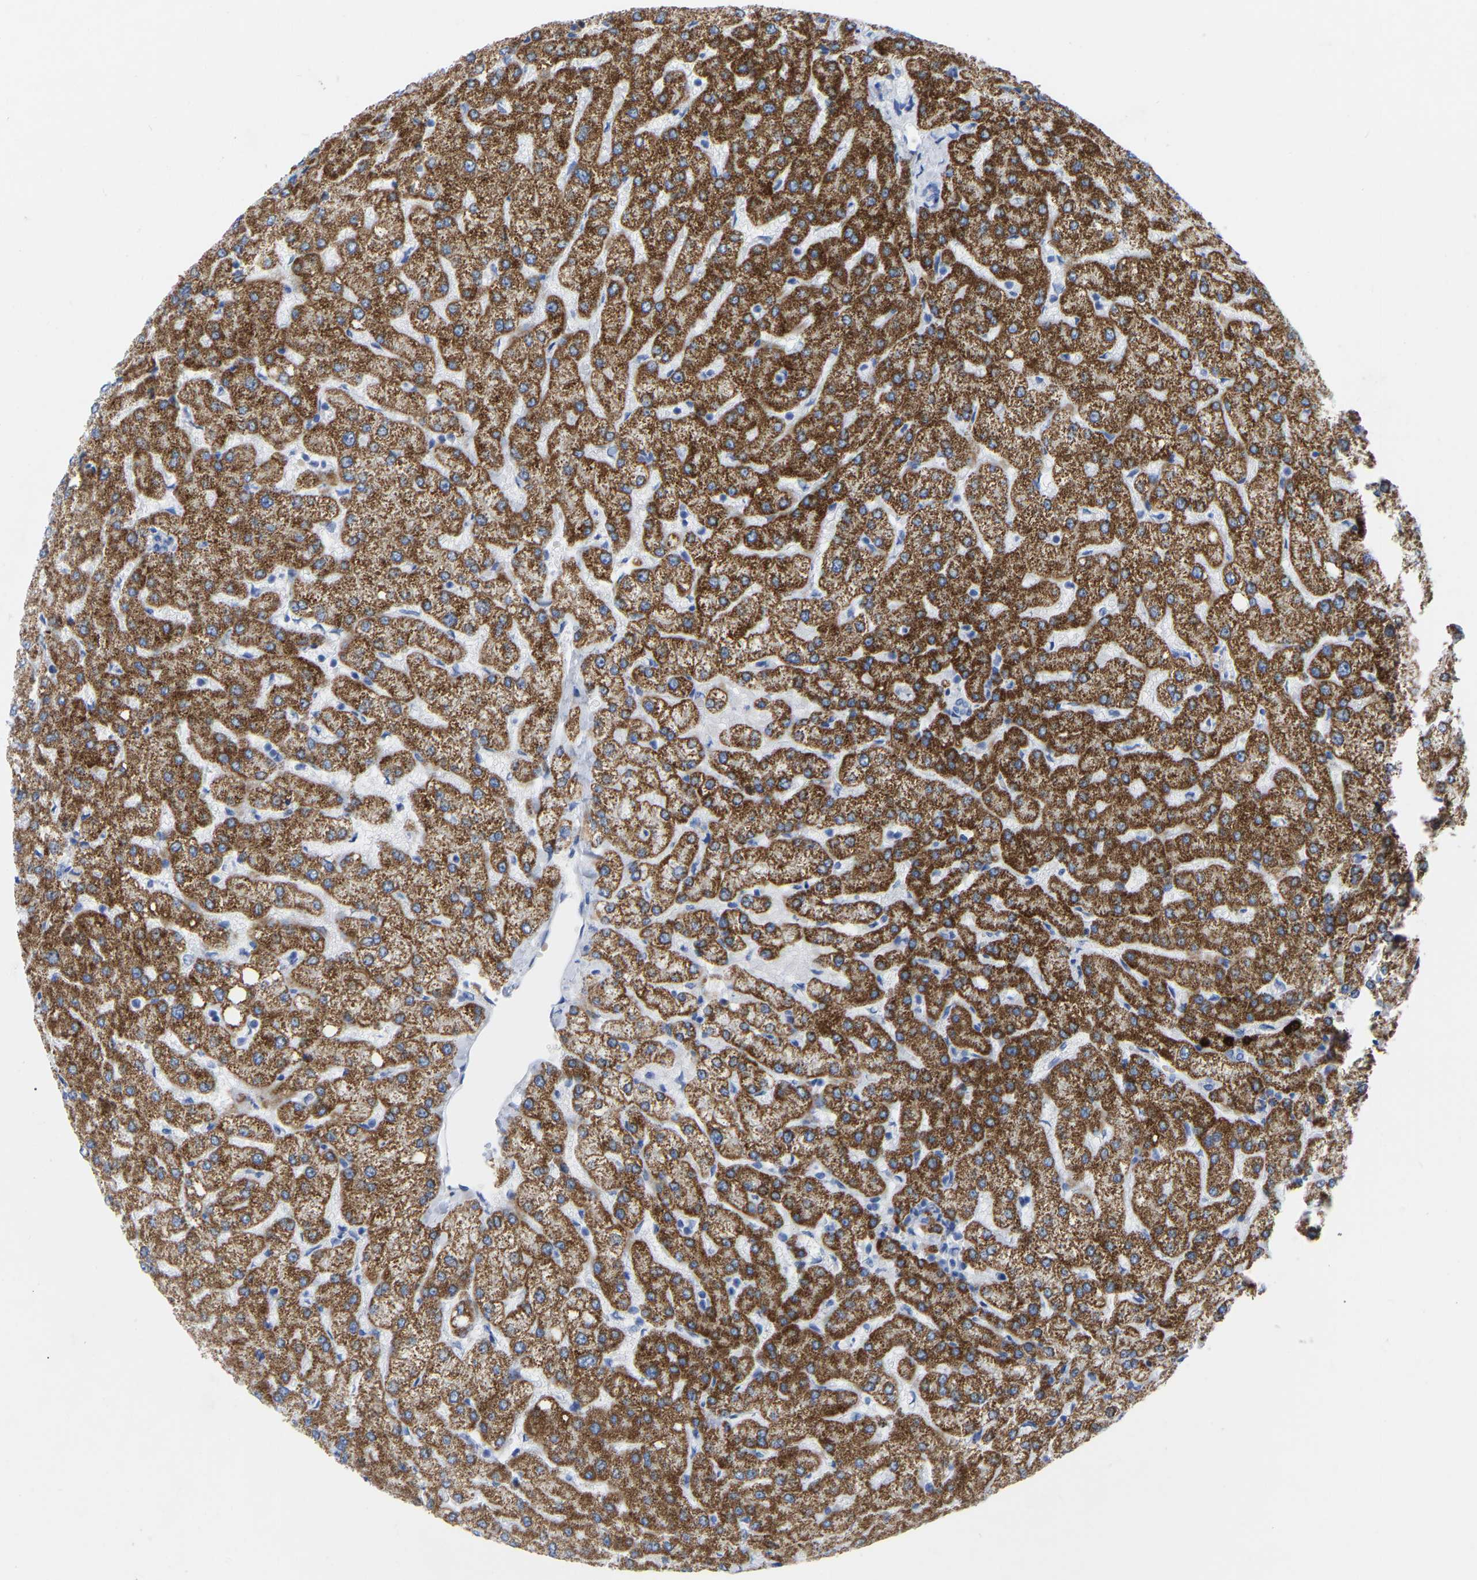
{"staining": {"intensity": "negative", "quantity": "none", "location": "none"}, "tissue": "liver", "cell_type": "Cholangiocytes", "image_type": "normal", "snomed": [{"axis": "morphology", "description": "Normal tissue, NOS"}, {"axis": "topography", "description": "Liver"}], "caption": "The image displays no significant staining in cholangiocytes of liver. (DAB immunohistochemistry, high magnification).", "gene": "ZNF629", "patient": {"sex": "female", "age": 54}}